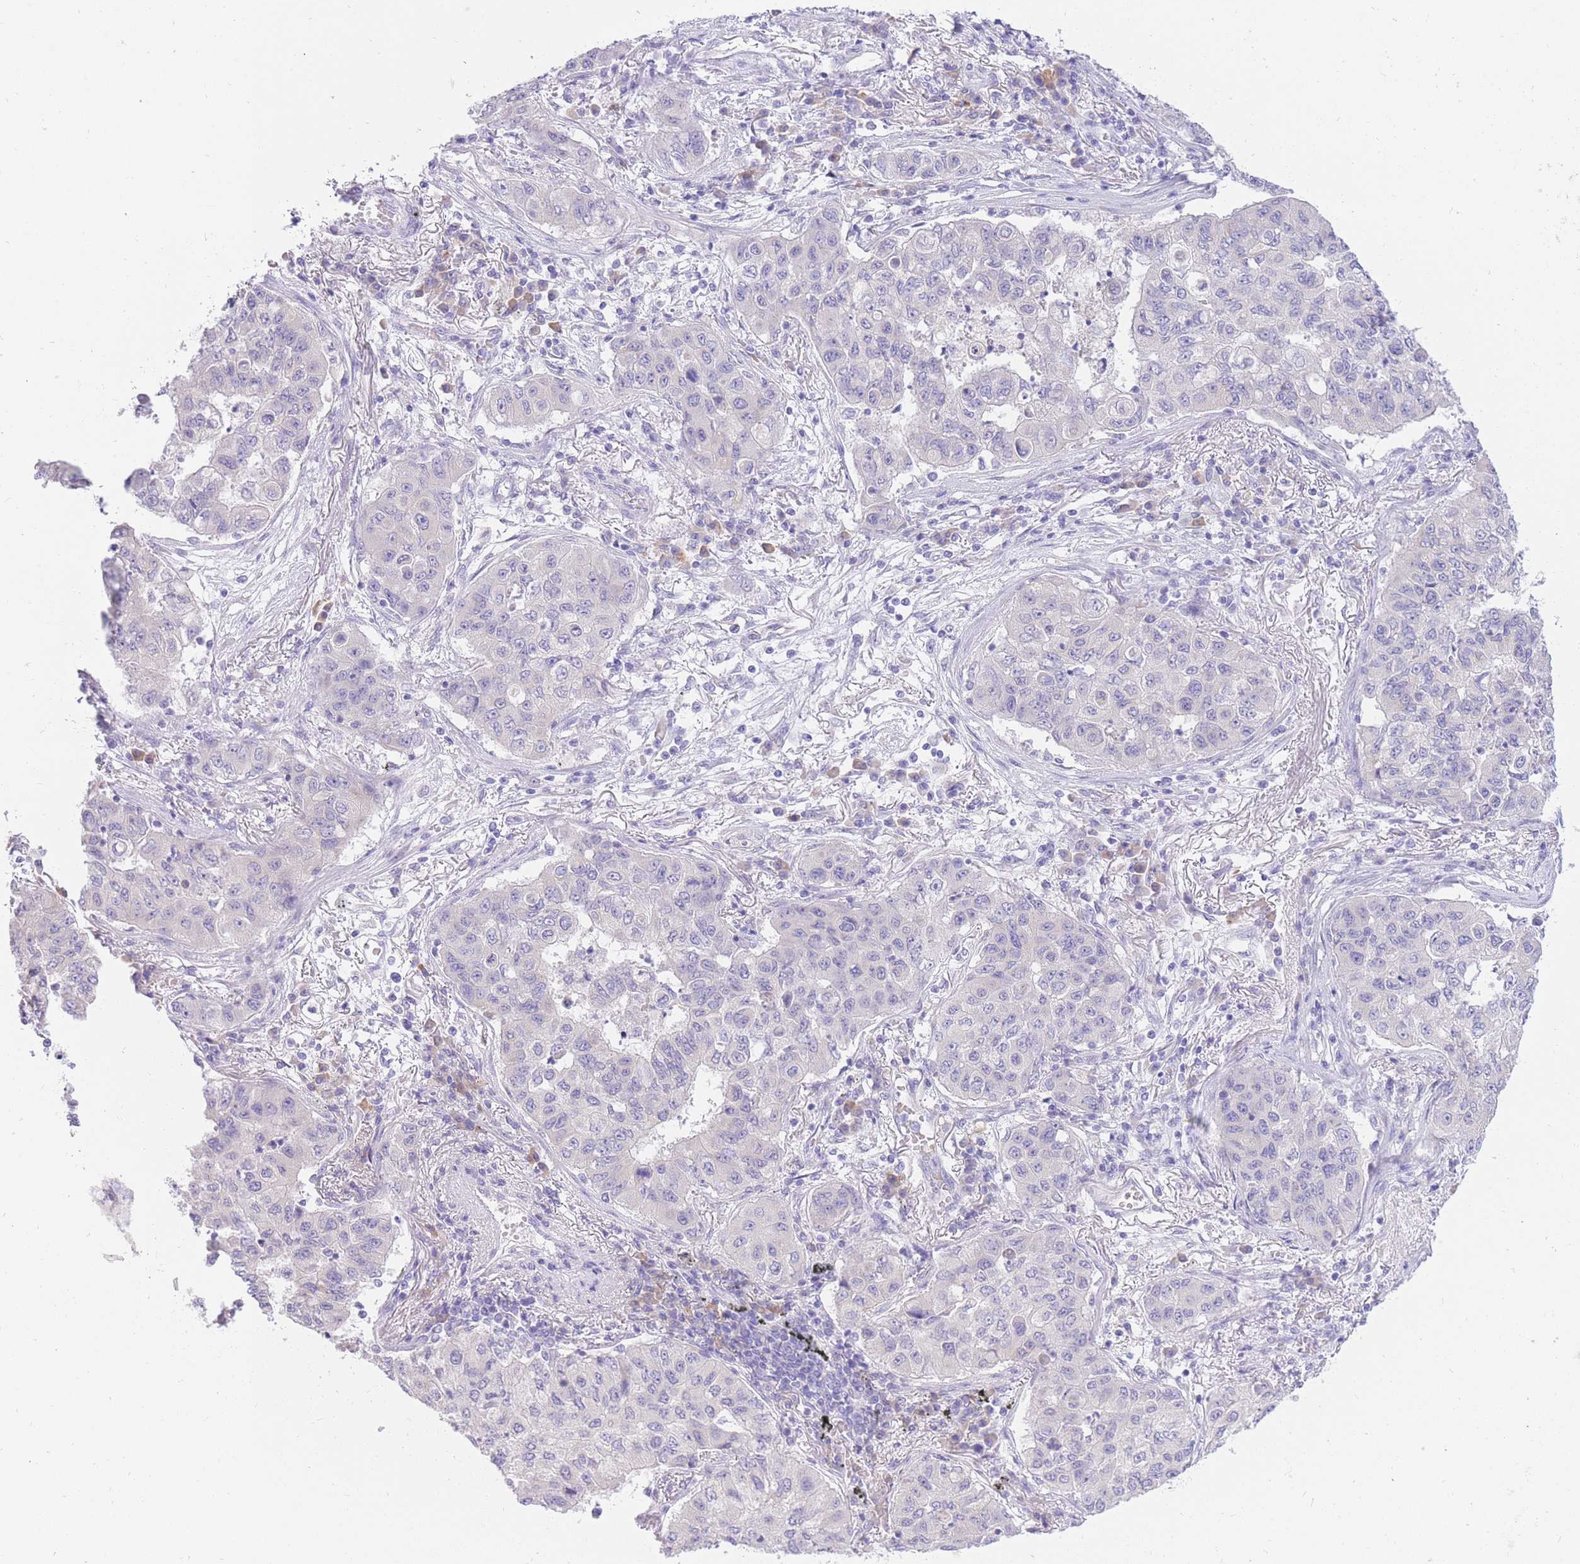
{"staining": {"intensity": "negative", "quantity": "none", "location": "none"}, "tissue": "lung cancer", "cell_type": "Tumor cells", "image_type": "cancer", "snomed": [{"axis": "morphology", "description": "Squamous cell carcinoma, NOS"}, {"axis": "topography", "description": "Lung"}], "caption": "A high-resolution histopathology image shows IHC staining of lung squamous cell carcinoma, which shows no significant positivity in tumor cells.", "gene": "SSUH2", "patient": {"sex": "male", "age": 74}}